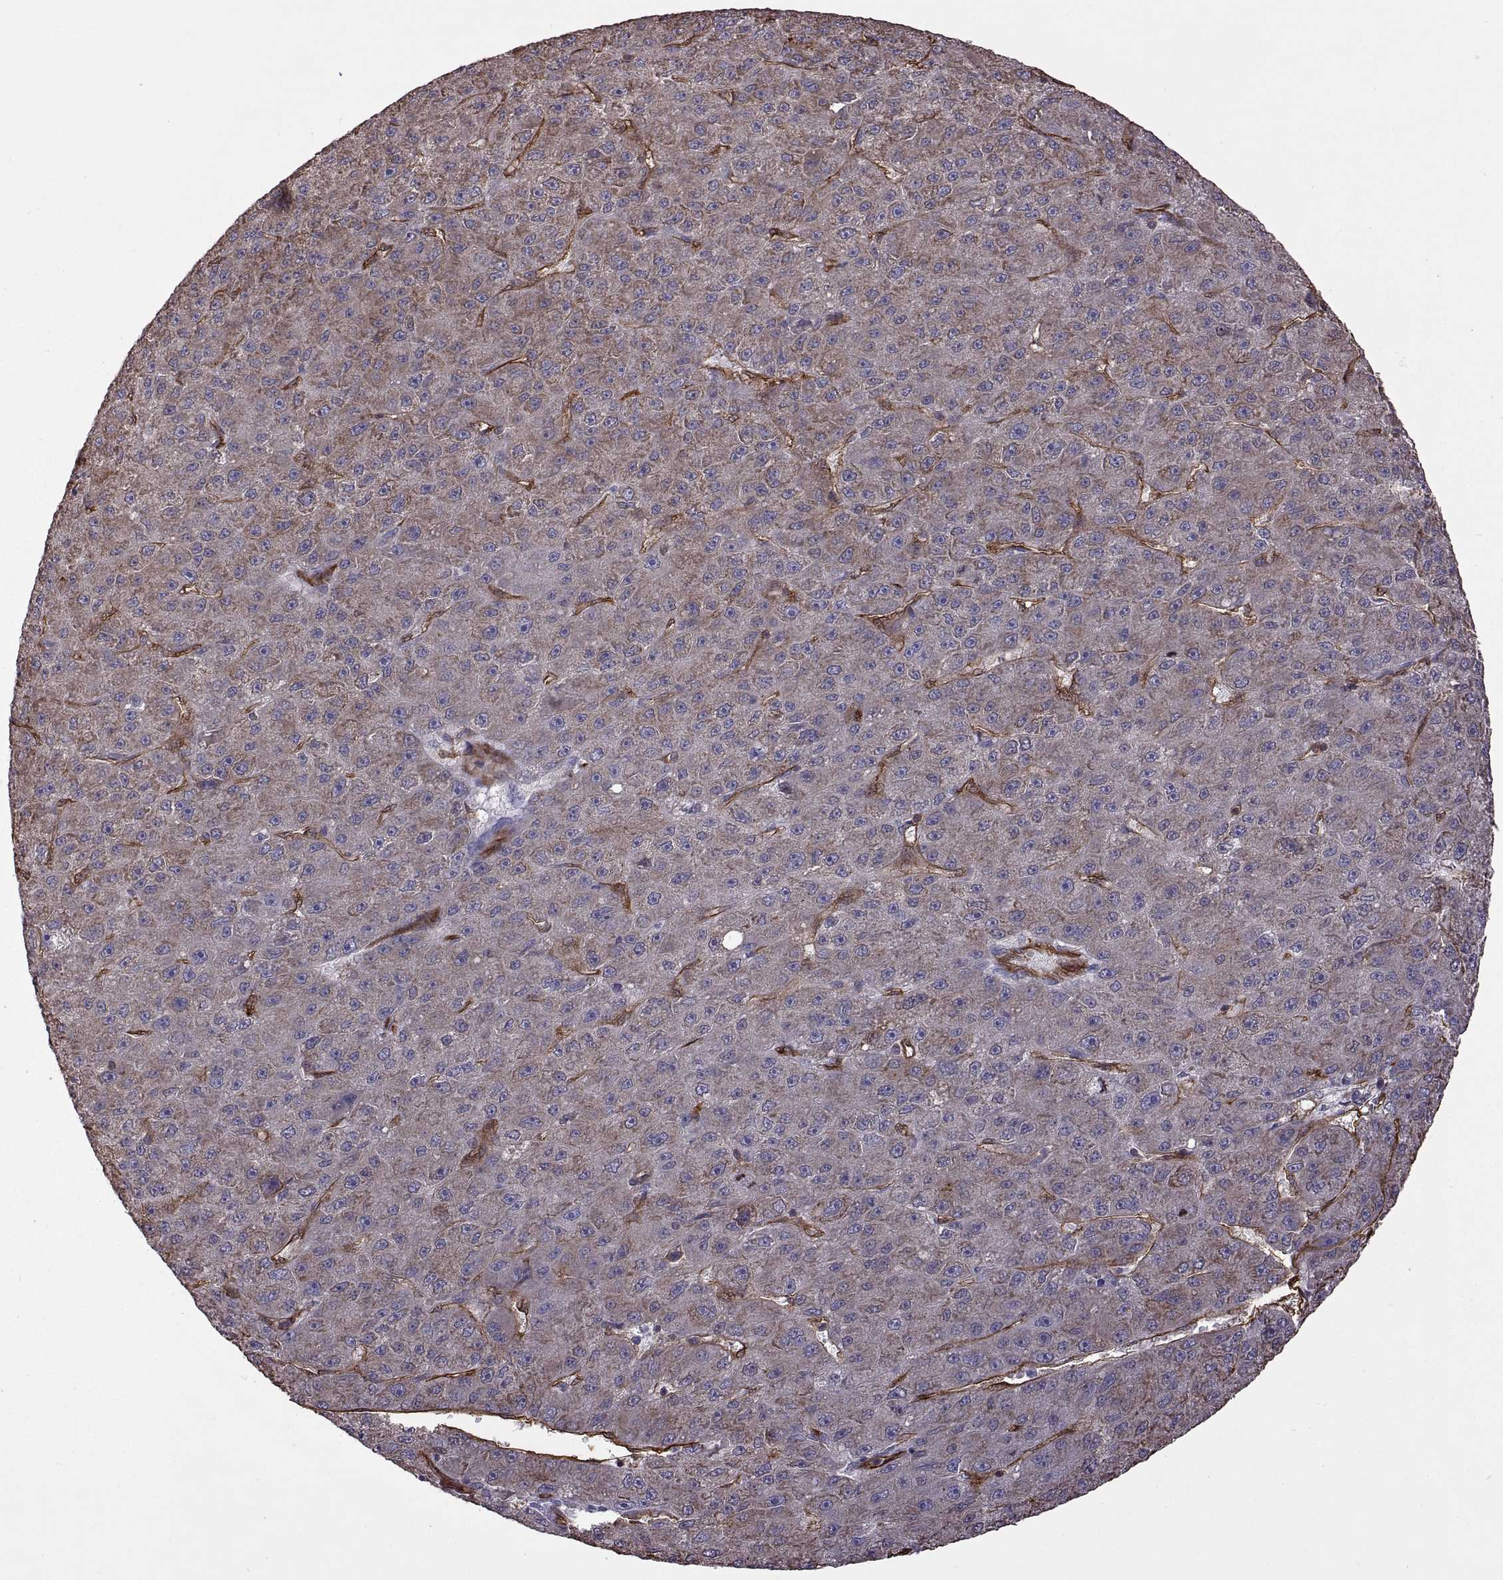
{"staining": {"intensity": "moderate", "quantity": "25%-75%", "location": "cytoplasmic/membranous"}, "tissue": "liver cancer", "cell_type": "Tumor cells", "image_type": "cancer", "snomed": [{"axis": "morphology", "description": "Carcinoma, Hepatocellular, NOS"}, {"axis": "topography", "description": "Liver"}], "caption": "Protein expression analysis of liver hepatocellular carcinoma displays moderate cytoplasmic/membranous expression in approximately 25%-75% of tumor cells.", "gene": "S100A10", "patient": {"sex": "male", "age": 67}}